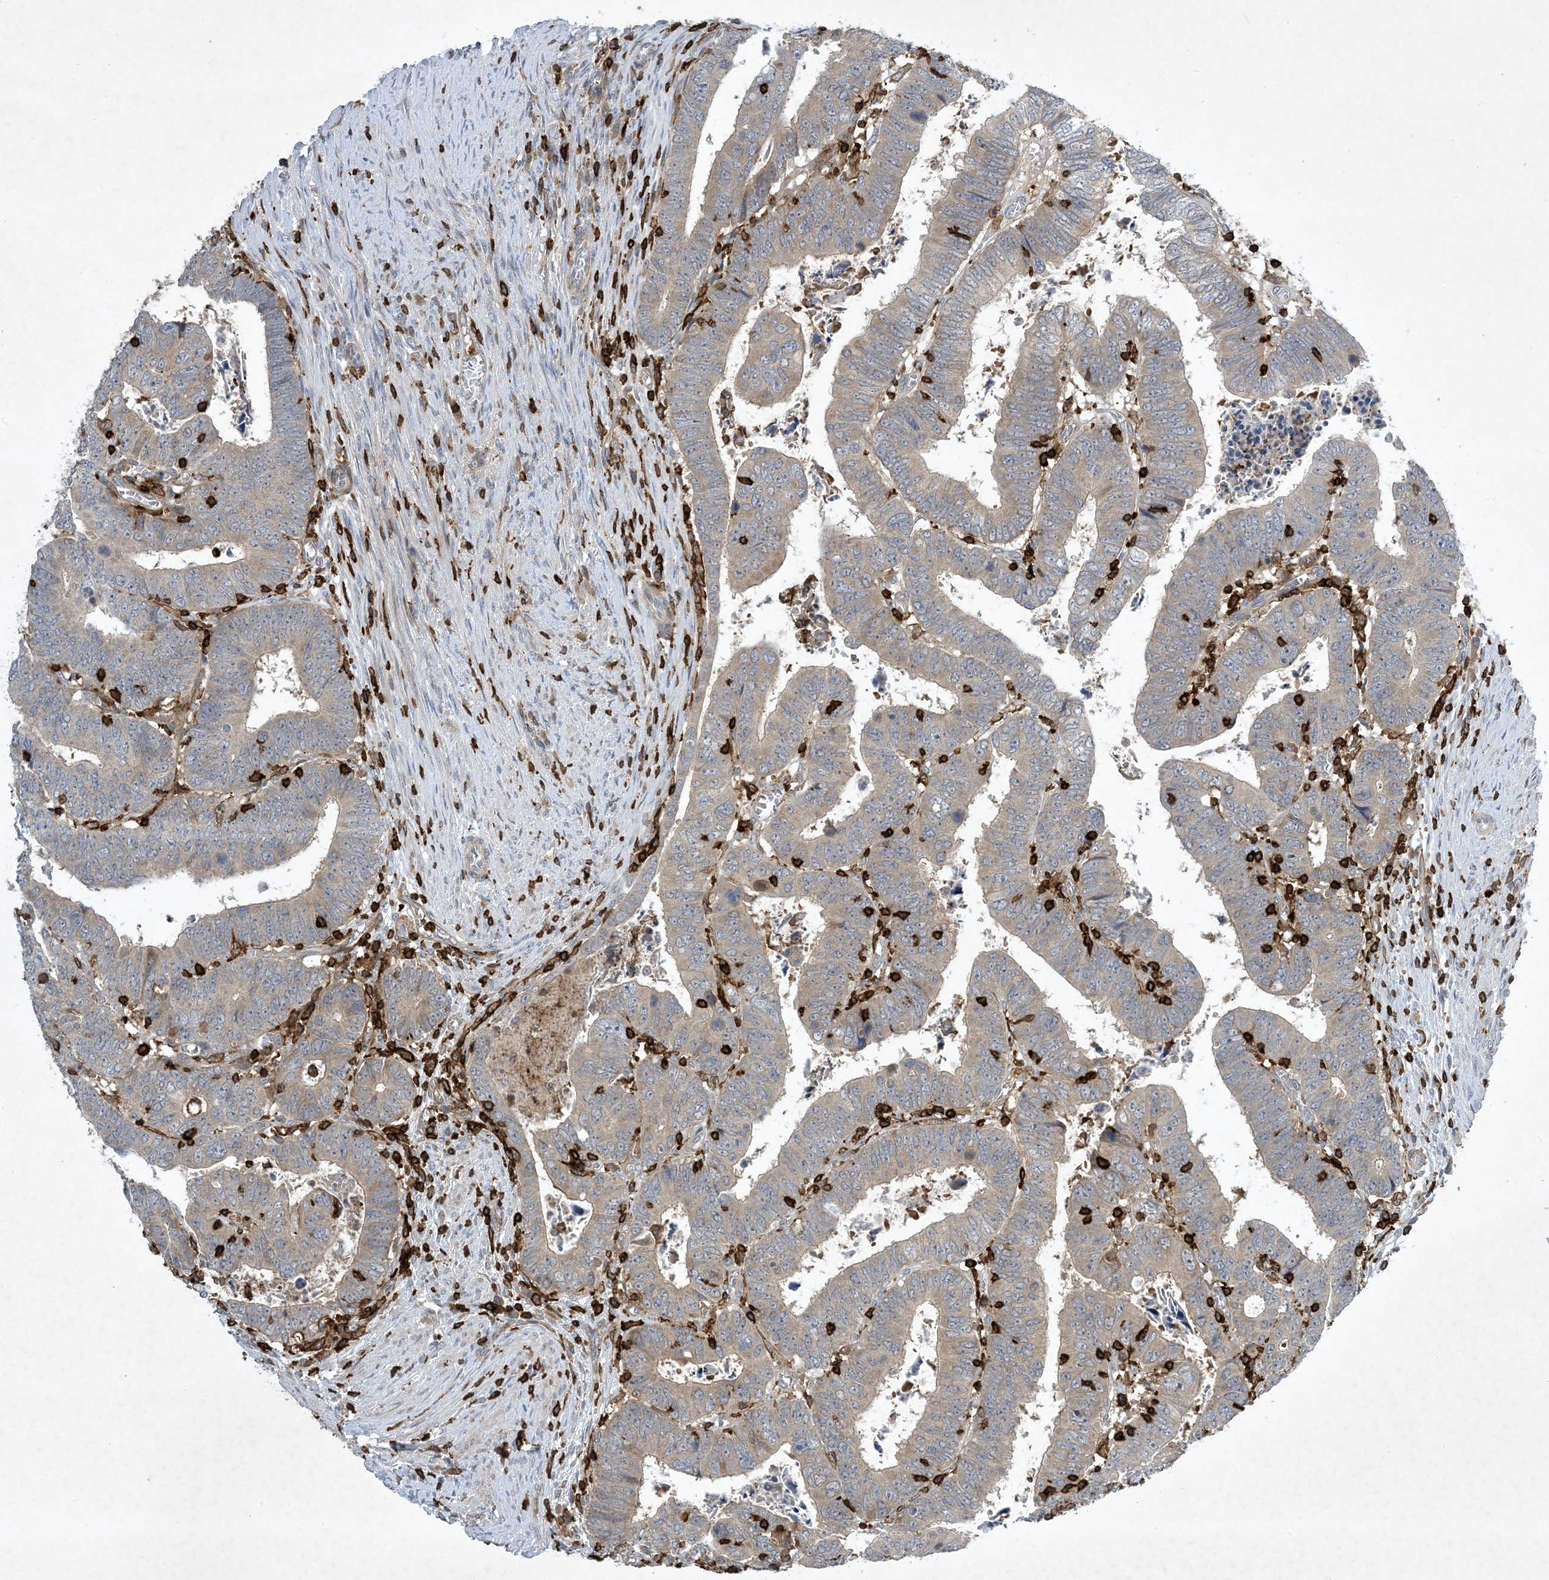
{"staining": {"intensity": "weak", "quantity": "25%-75%", "location": "cytoplasmic/membranous"}, "tissue": "colorectal cancer", "cell_type": "Tumor cells", "image_type": "cancer", "snomed": [{"axis": "morphology", "description": "Normal tissue, NOS"}, {"axis": "morphology", "description": "Adenocarcinoma, NOS"}, {"axis": "topography", "description": "Rectum"}], "caption": "A high-resolution micrograph shows immunohistochemistry (IHC) staining of colorectal cancer, which reveals weak cytoplasmic/membranous expression in about 25%-75% of tumor cells. Ihc stains the protein of interest in brown and the nuclei are stained blue.", "gene": "AK9", "patient": {"sex": "female", "age": 65}}